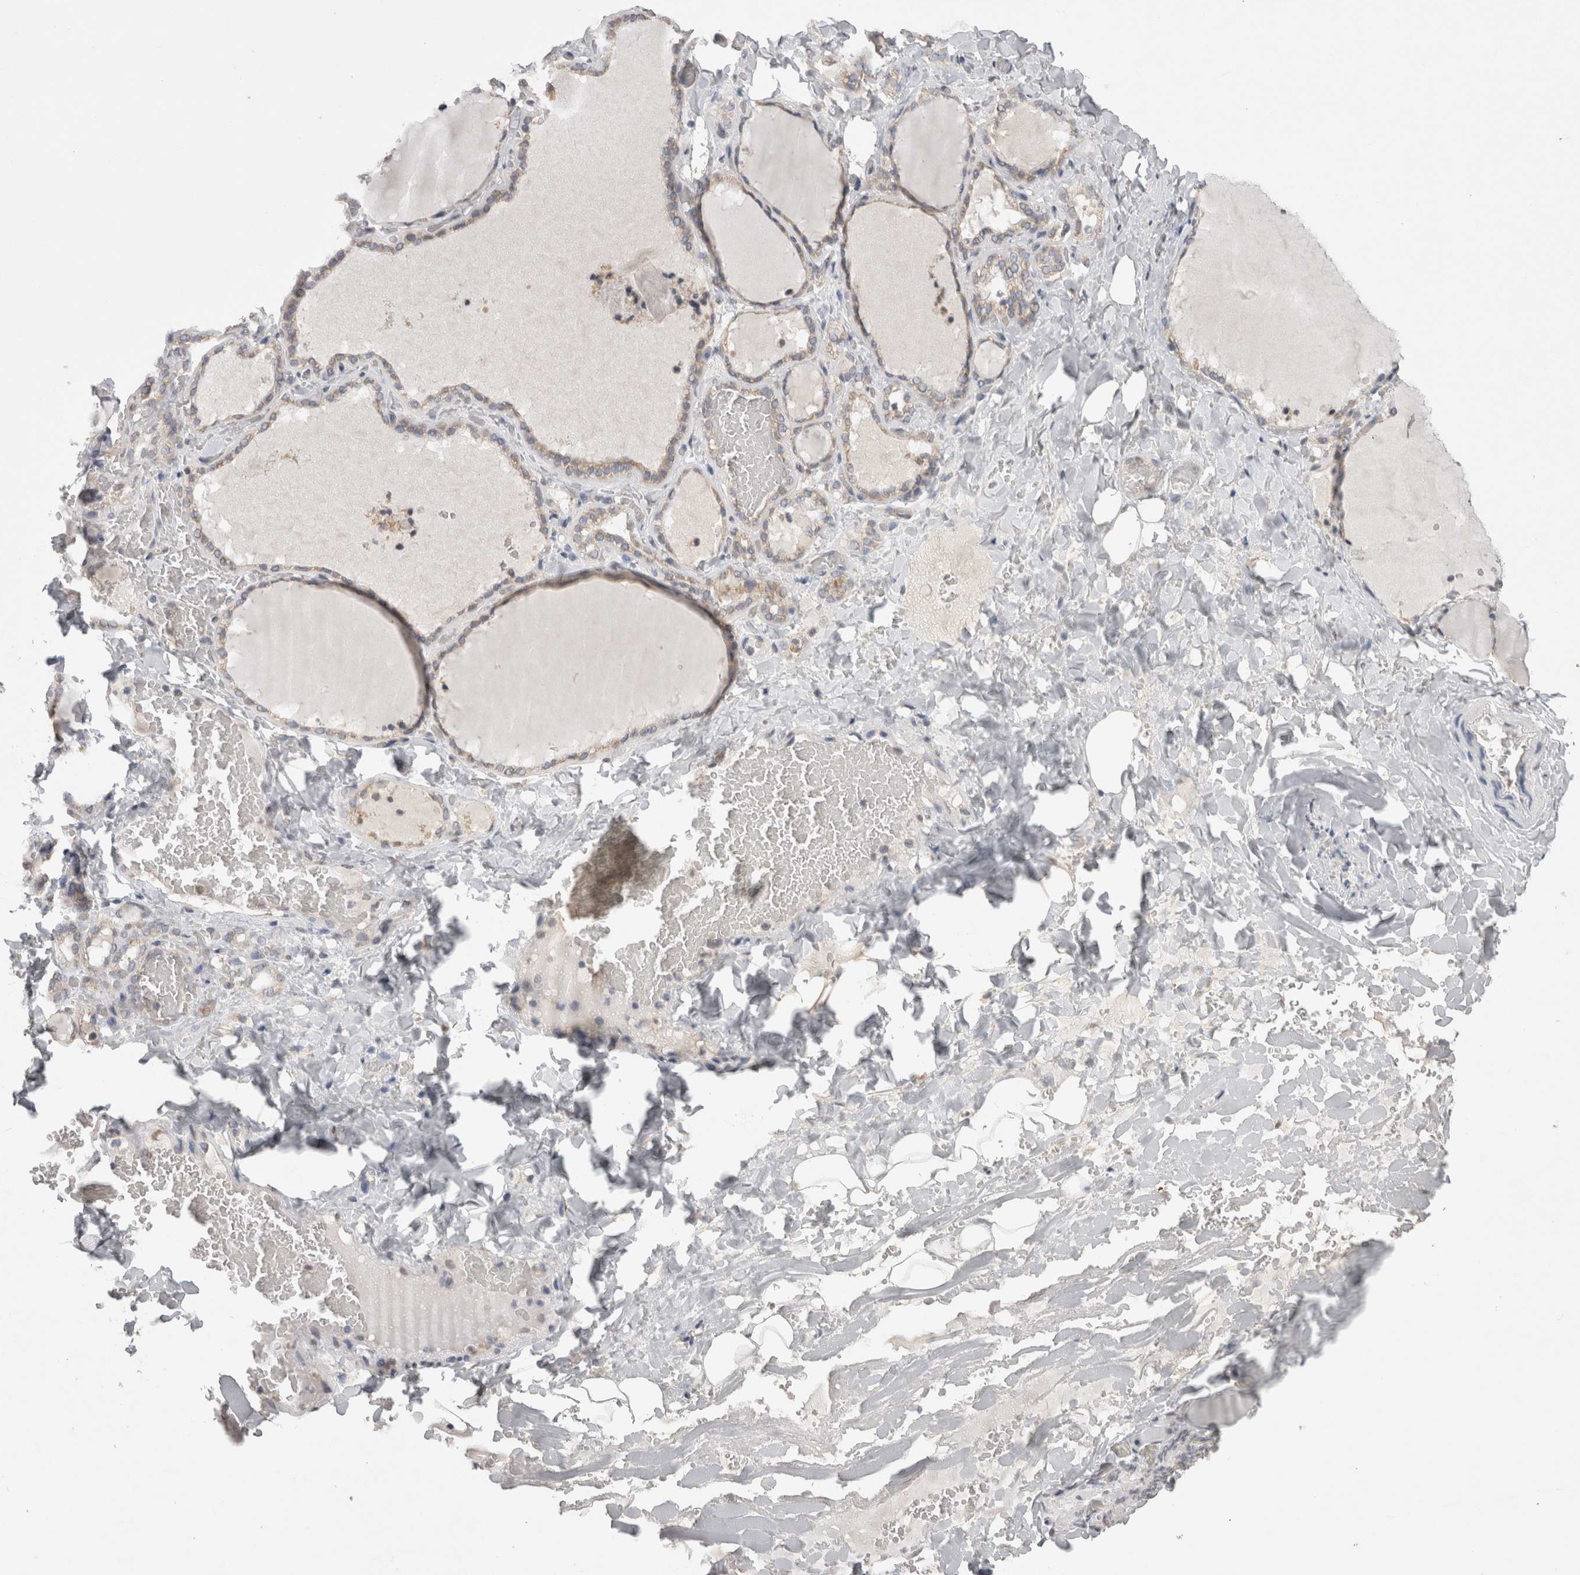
{"staining": {"intensity": "weak", "quantity": ">75%", "location": "cytoplasmic/membranous"}, "tissue": "thyroid gland", "cell_type": "Glandular cells", "image_type": "normal", "snomed": [{"axis": "morphology", "description": "Normal tissue, NOS"}, {"axis": "topography", "description": "Thyroid gland"}], "caption": "High-power microscopy captured an immunohistochemistry (IHC) image of unremarkable thyroid gland, revealing weak cytoplasmic/membranous expression in about >75% of glandular cells. (brown staining indicates protein expression, while blue staining denotes nuclei).", "gene": "NOMO1", "patient": {"sex": "female", "age": 22}}